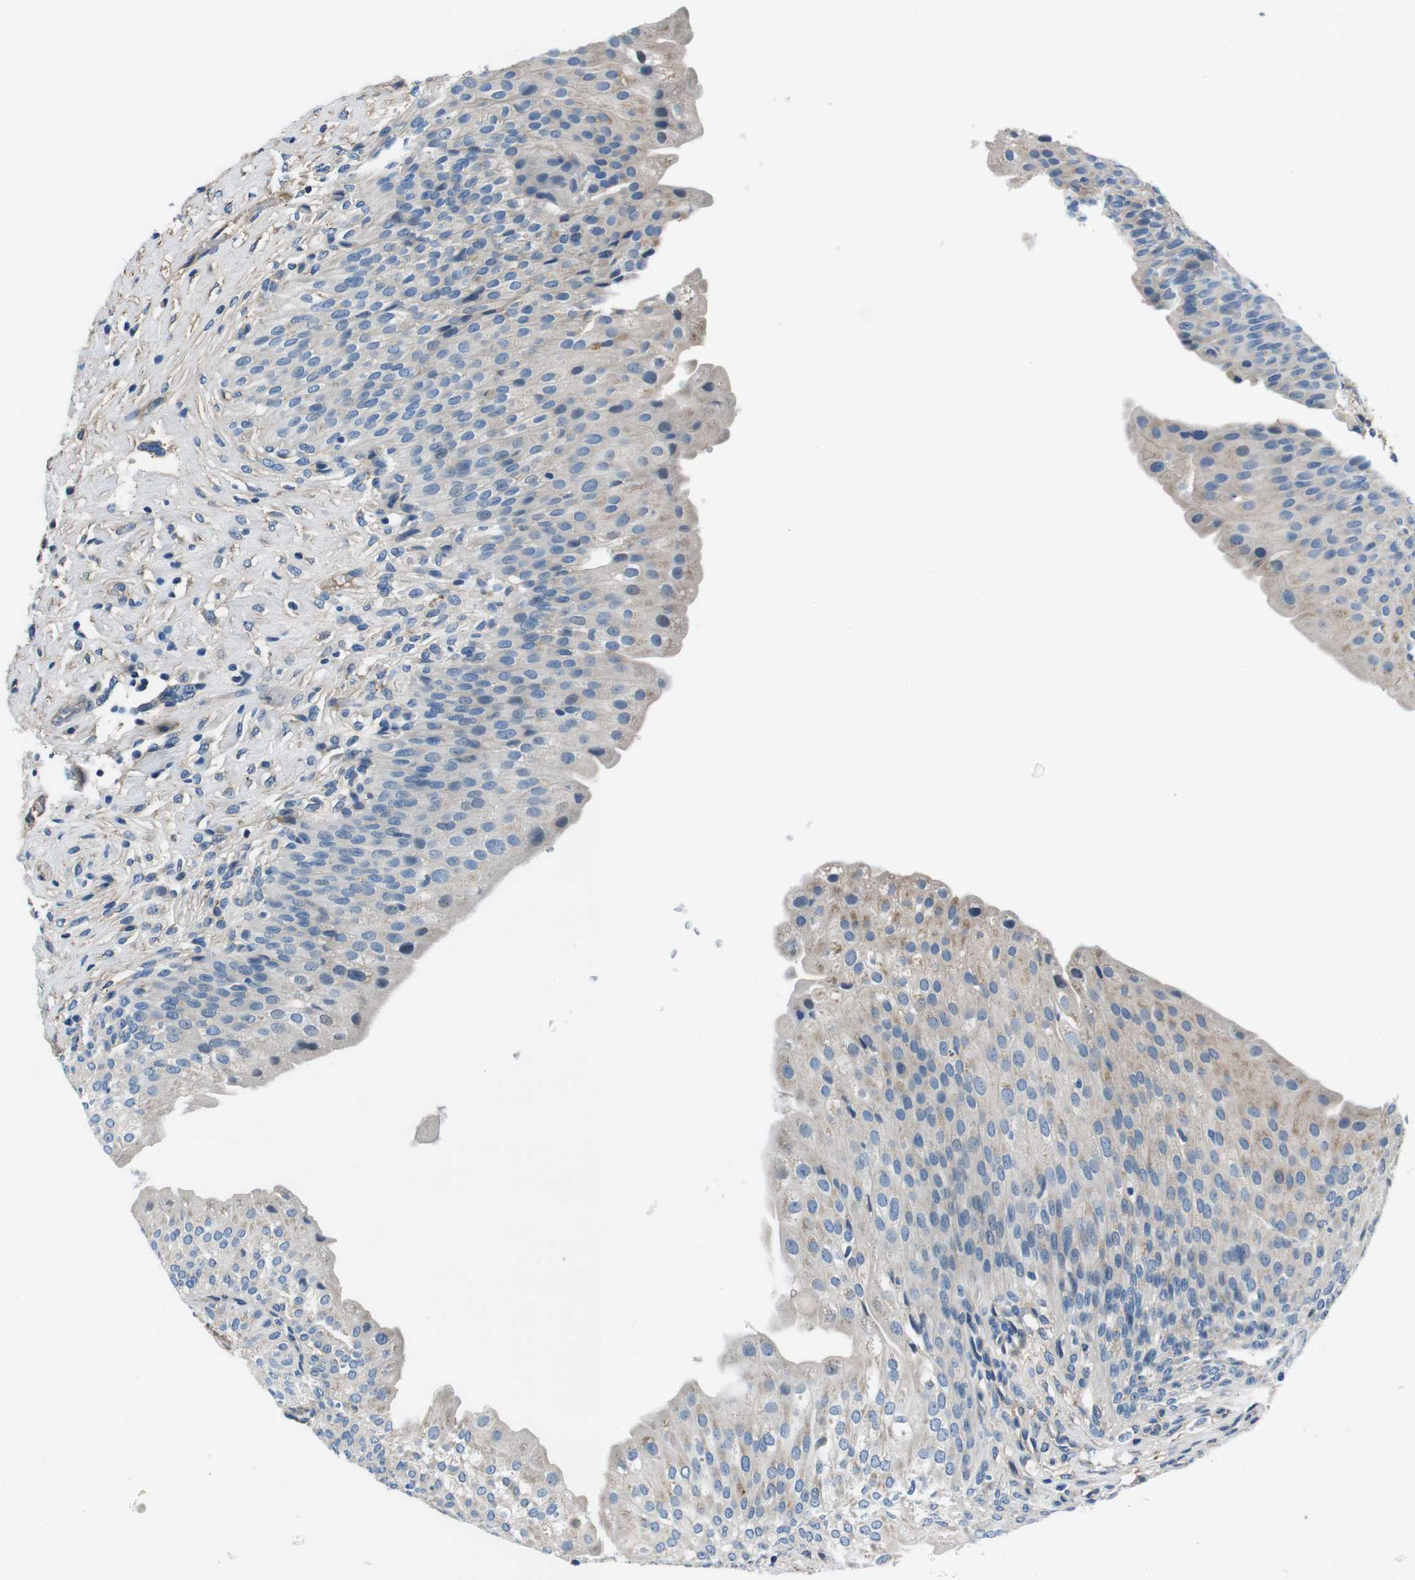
{"staining": {"intensity": "weak", "quantity": "<25%", "location": "cytoplasmic/membranous"}, "tissue": "urinary bladder", "cell_type": "Urothelial cells", "image_type": "normal", "snomed": [{"axis": "morphology", "description": "Normal tissue, NOS"}, {"axis": "morphology", "description": "Urothelial carcinoma, High grade"}, {"axis": "topography", "description": "Urinary bladder"}], "caption": "High magnification brightfield microscopy of benign urinary bladder stained with DAB (3,3'-diaminobenzidine) (brown) and counterstained with hematoxylin (blue): urothelial cells show no significant expression. (DAB (3,3'-diaminobenzidine) IHC visualized using brightfield microscopy, high magnification).", "gene": "CASQ1", "patient": {"sex": "male", "age": 46}}